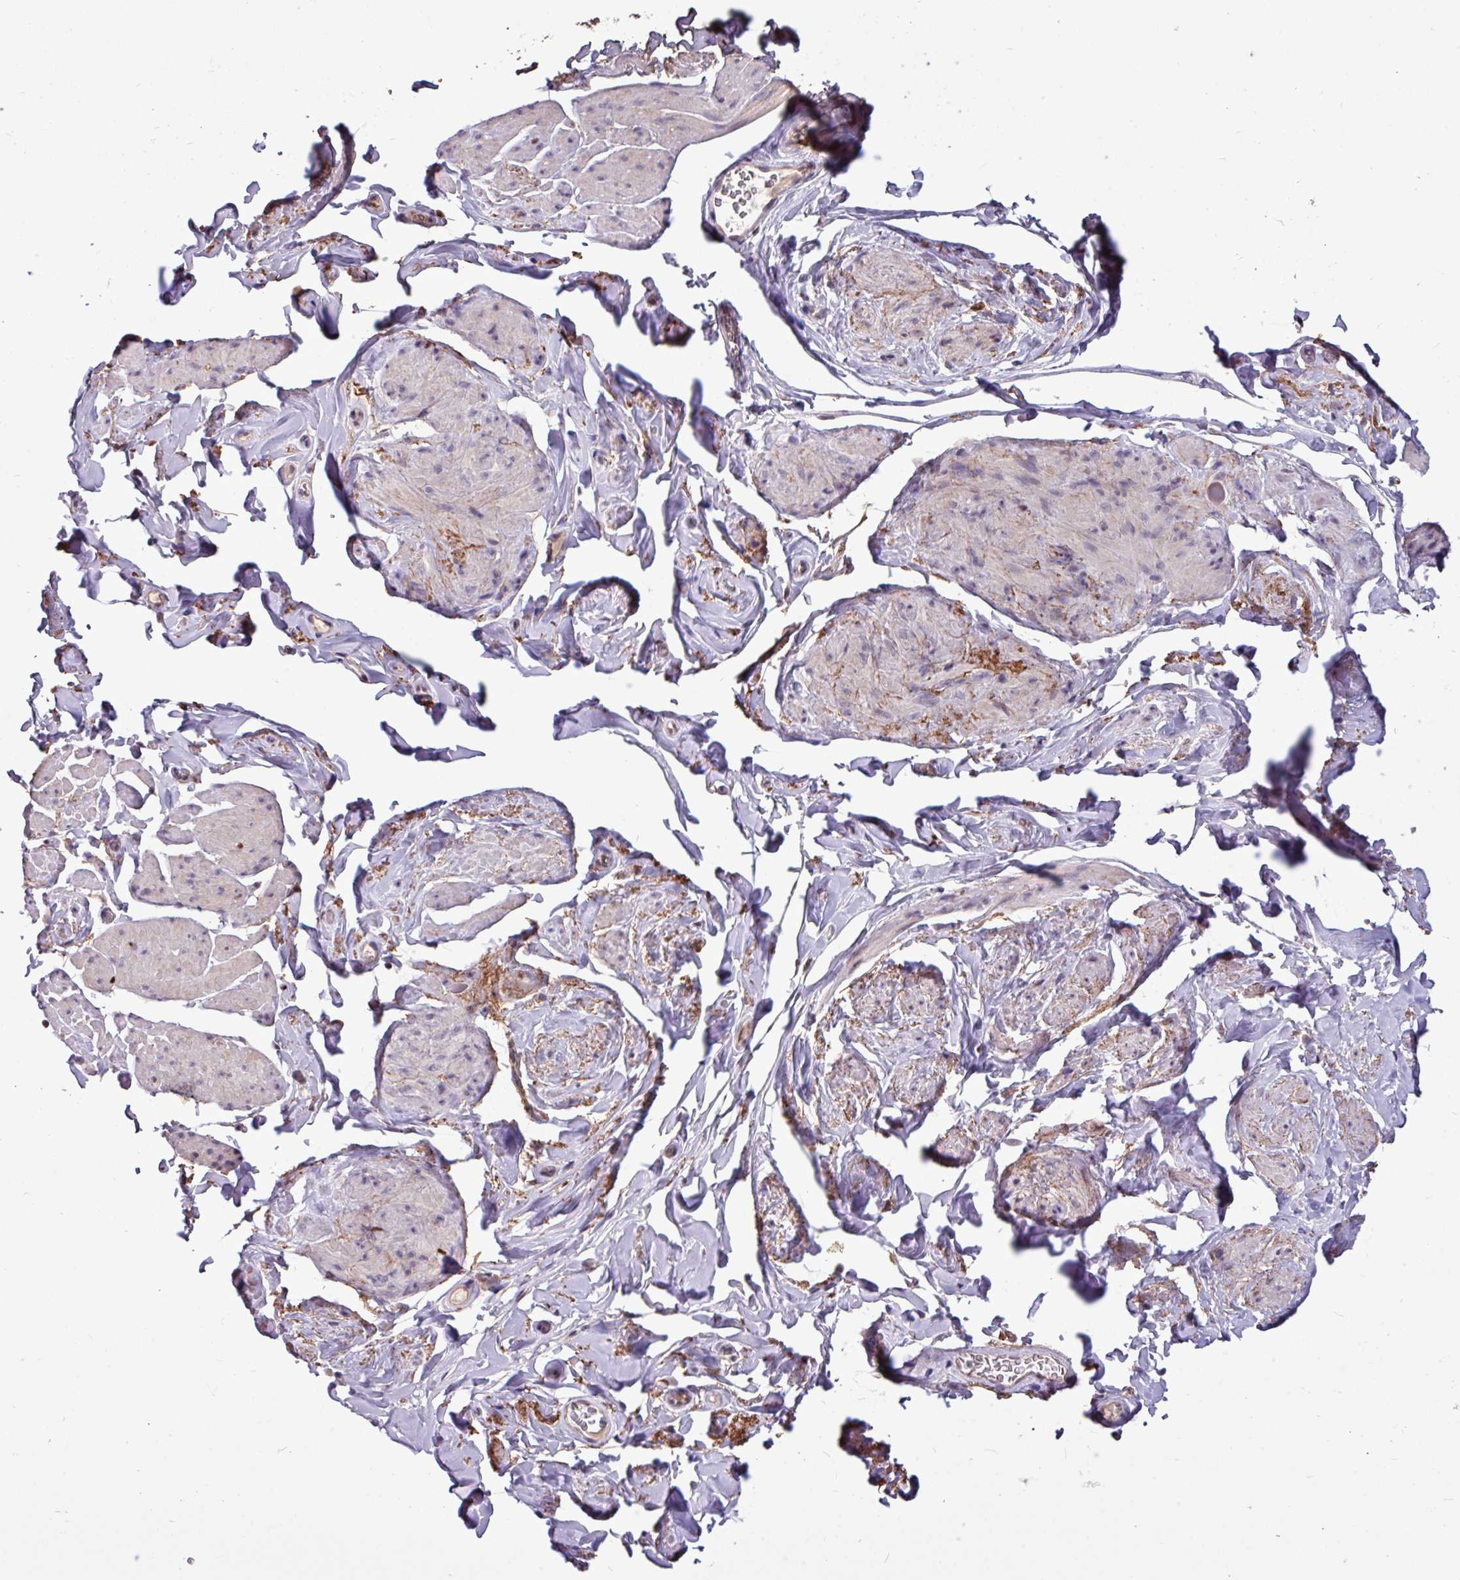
{"staining": {"intensity": "negative", "quantity": "none", "location": "none"}, "tissue": "smooth muscle", "cell_type": "Smooth muscle cells", "image_type": "normal", "snomed": [{"axis": "morphology", "description": "Normal tissue, NOS"}, {"axis": "topography", "description": "Smooth muscle"}, {"axis": "topography", "description": "Peripheral nerve tissue"}], "caption": "DAB (3,3'-diaminobenzidine) immunohistochemical staining of unremarkable human smooth muscle demonstrates no significant expression in smooth muscle cells. Brightfield microscopy of immunohistochemistry (IHC) stained with DAB (brown) and hematoxylin (blue), captured at high magnification.", "gene": "SKIC2", "patient": {"sex": "male", "age": 69}}